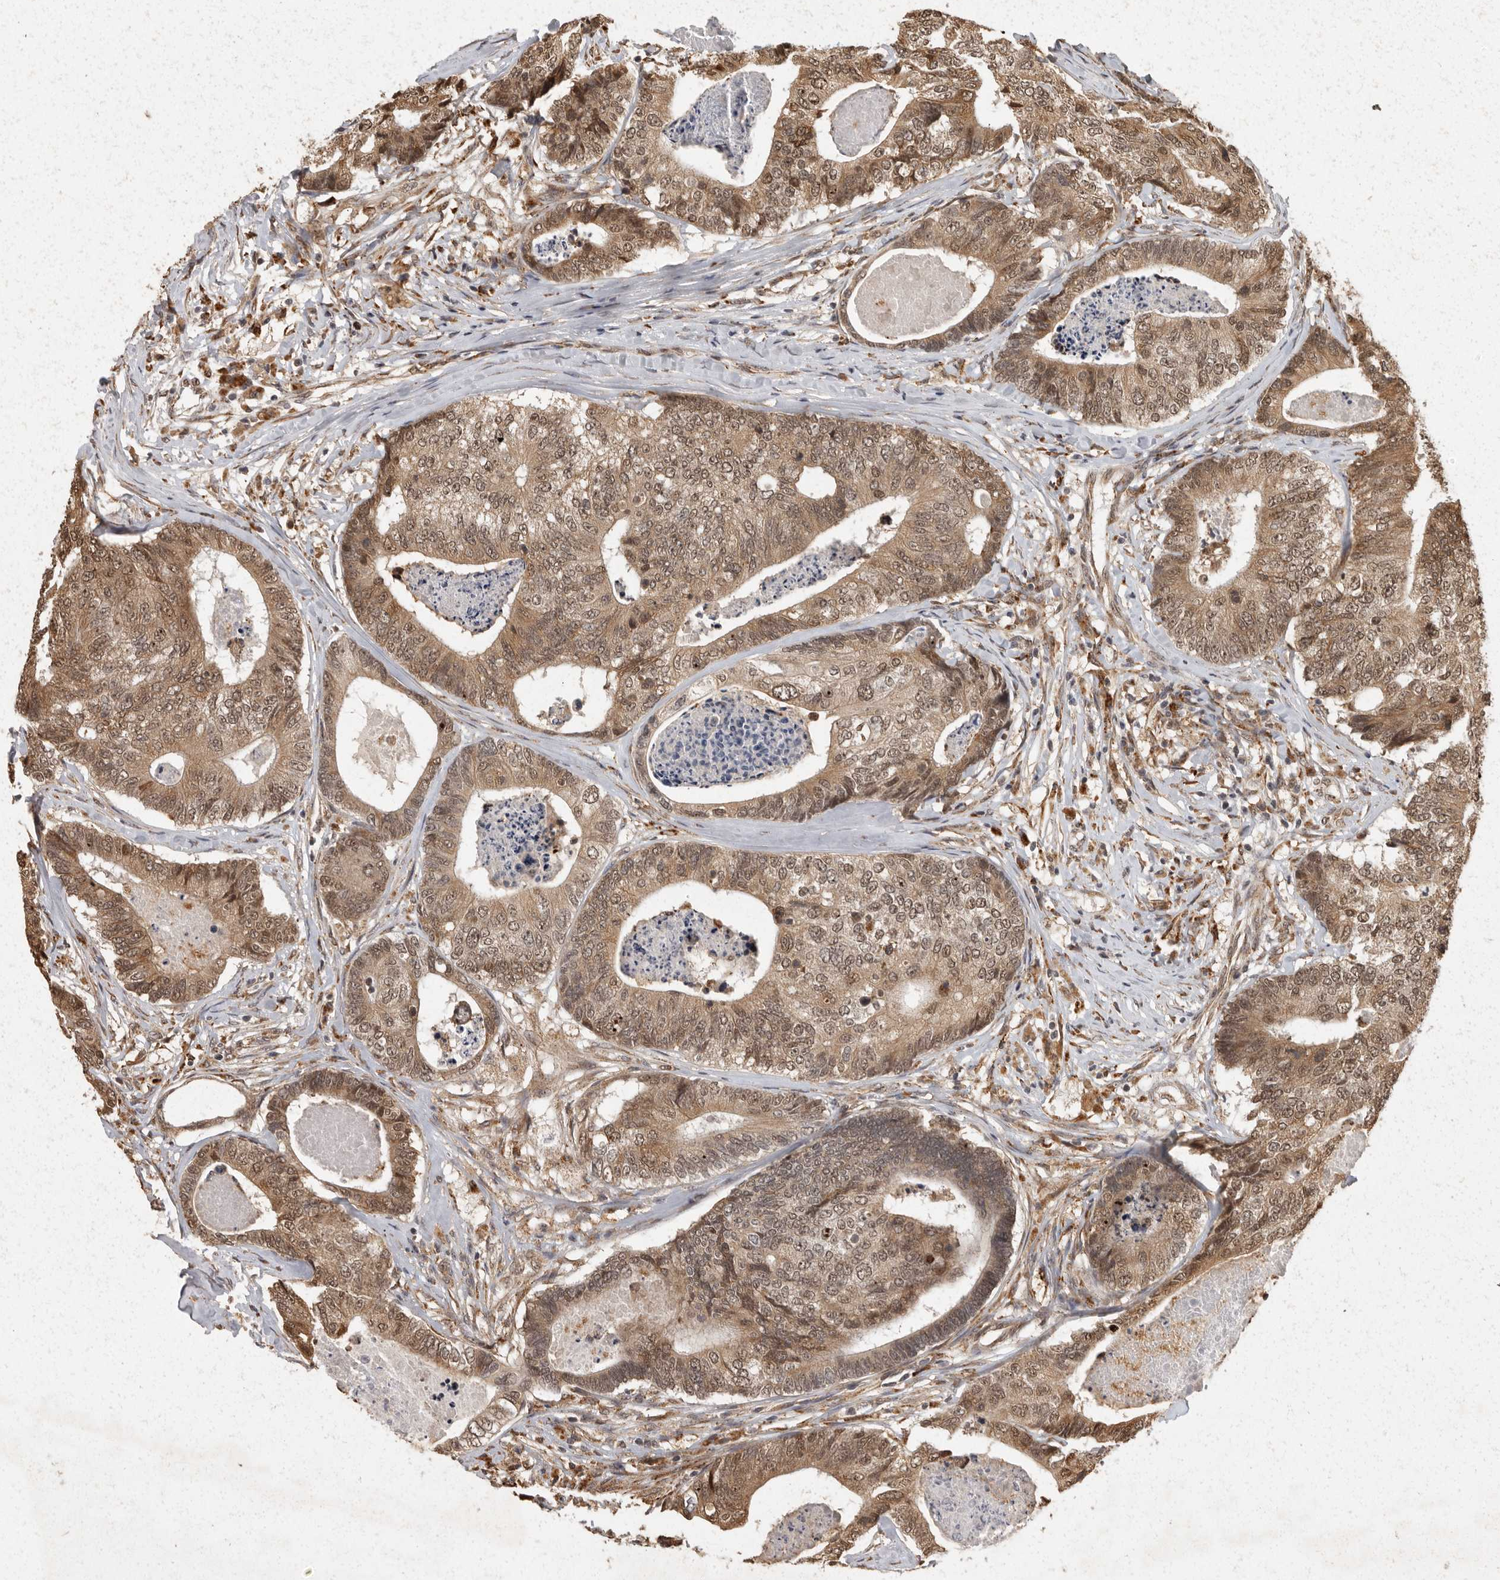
{"staining": {"intensity": "moderate", "quantity": ">75%", "location": "cytoplasmic/membranous,nuclear"}, "tissue": "colorectal cancer", "cell_type": "Tumor cells", "image_type": "cancer", "snomed": [{"axis": "morphology", "description": "Adenocarcinoma, NOS"}, {"axis": "topography", "description": "Colon"}], "caption": "Human adenocarcinoma (colorectal) stained for a protein (brown) demonstrates moderate cytoplasmic/membranous and nuclear positive staining in approximately >75% of tumor cells.", "gene": "ZNF83", "patient": {"sex": "female", "age": 67}}